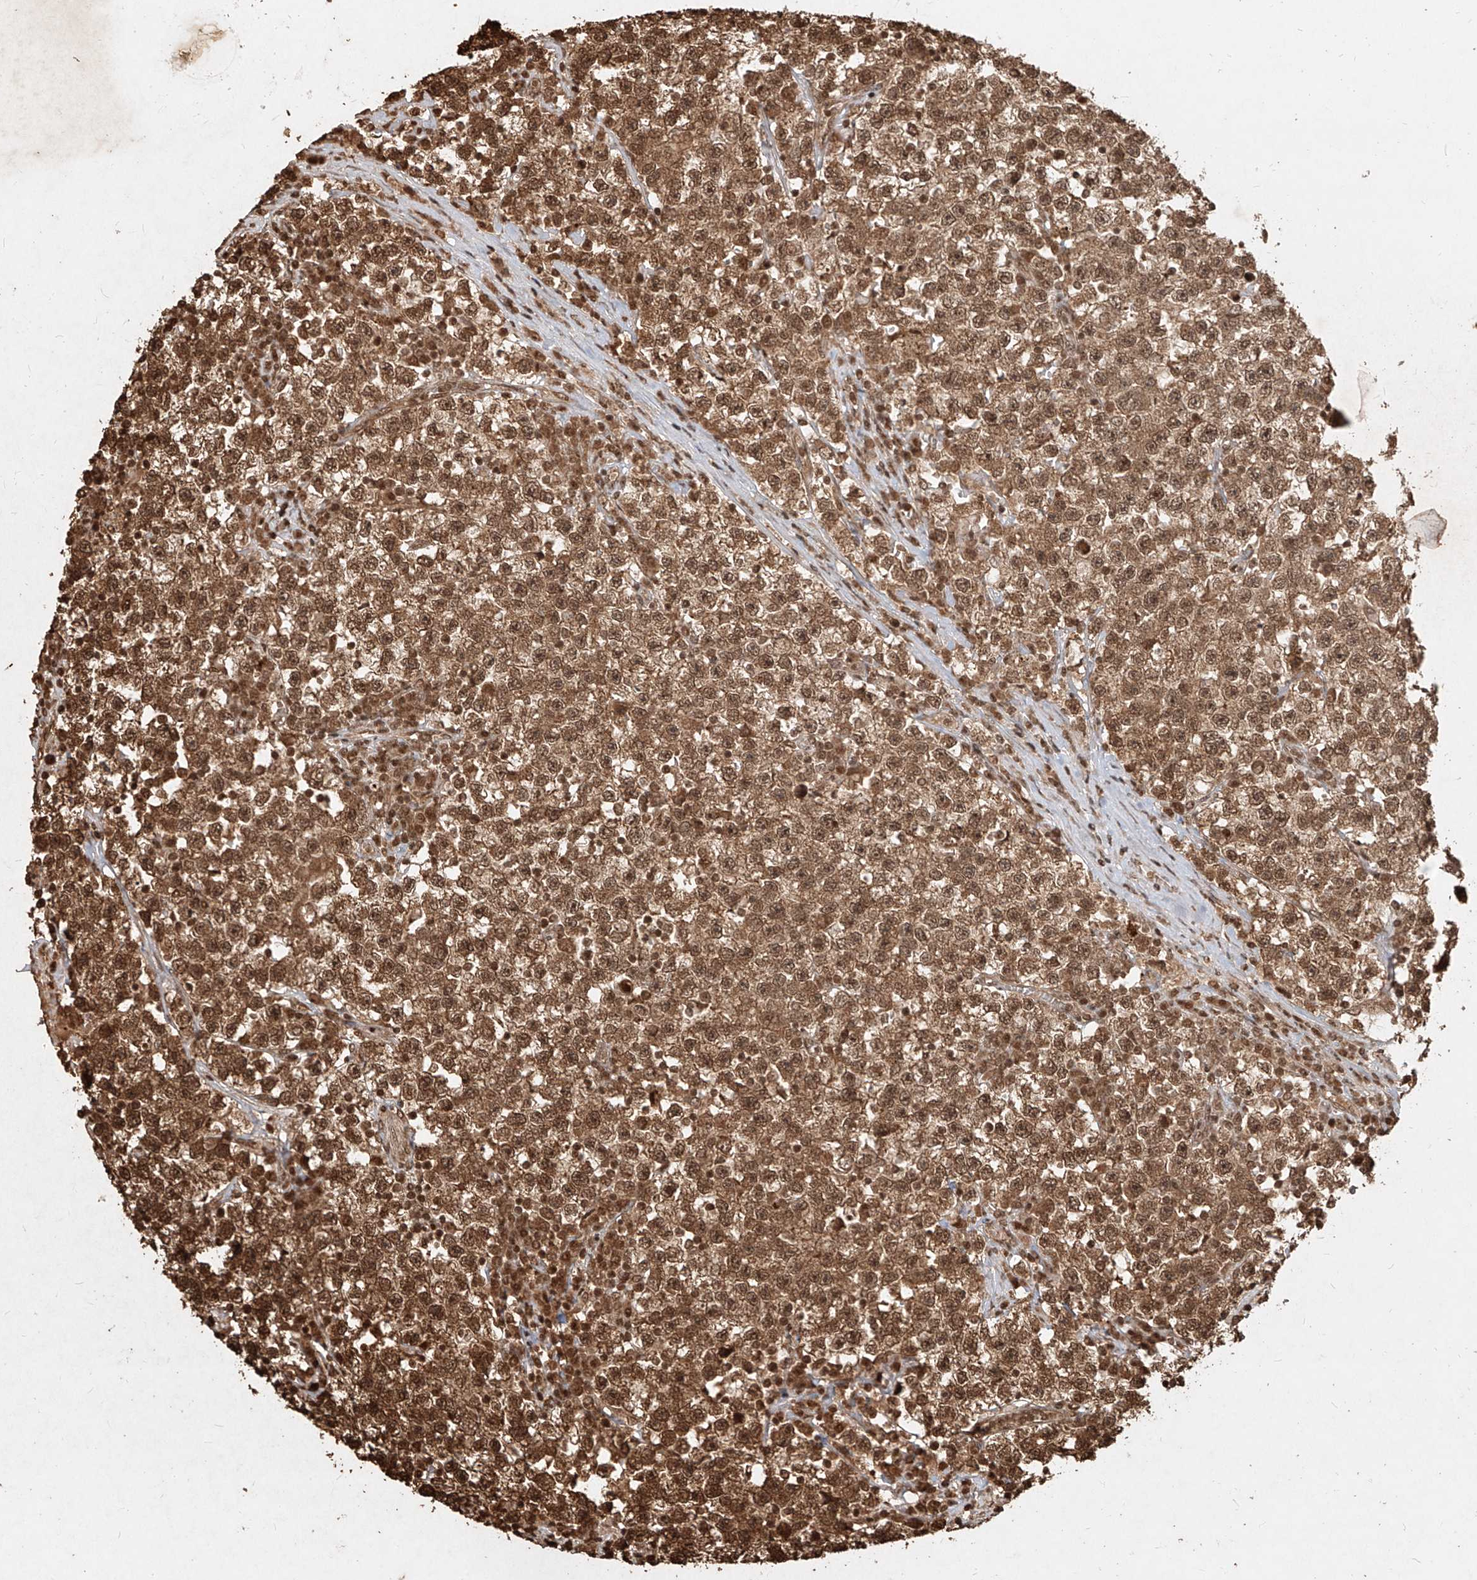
{"staining": {"intensity": "strong", "quantity": ">75%", "location": "cytoplasmic/membranous,nuclear"}, "tissue": "testis cancer", "cell_type": "Tumor cells", "image_type": "cancer", "snomed": [{"axis": "morphology", "description": "Seminoma, NOS"}, {"axis": "topography", "description": "Testis"}], "caption": "Immunohistochemical staining of testis cancer displays high levels of strong cytoplasmic/membranous and nuclear protein positivity in approximately >75% of tumor cells. The protein of interest is shown in brown color, while the nuclei are stained blue.", "gene": "UBE2K", "patient": {"sex": "male", "age": 22}}